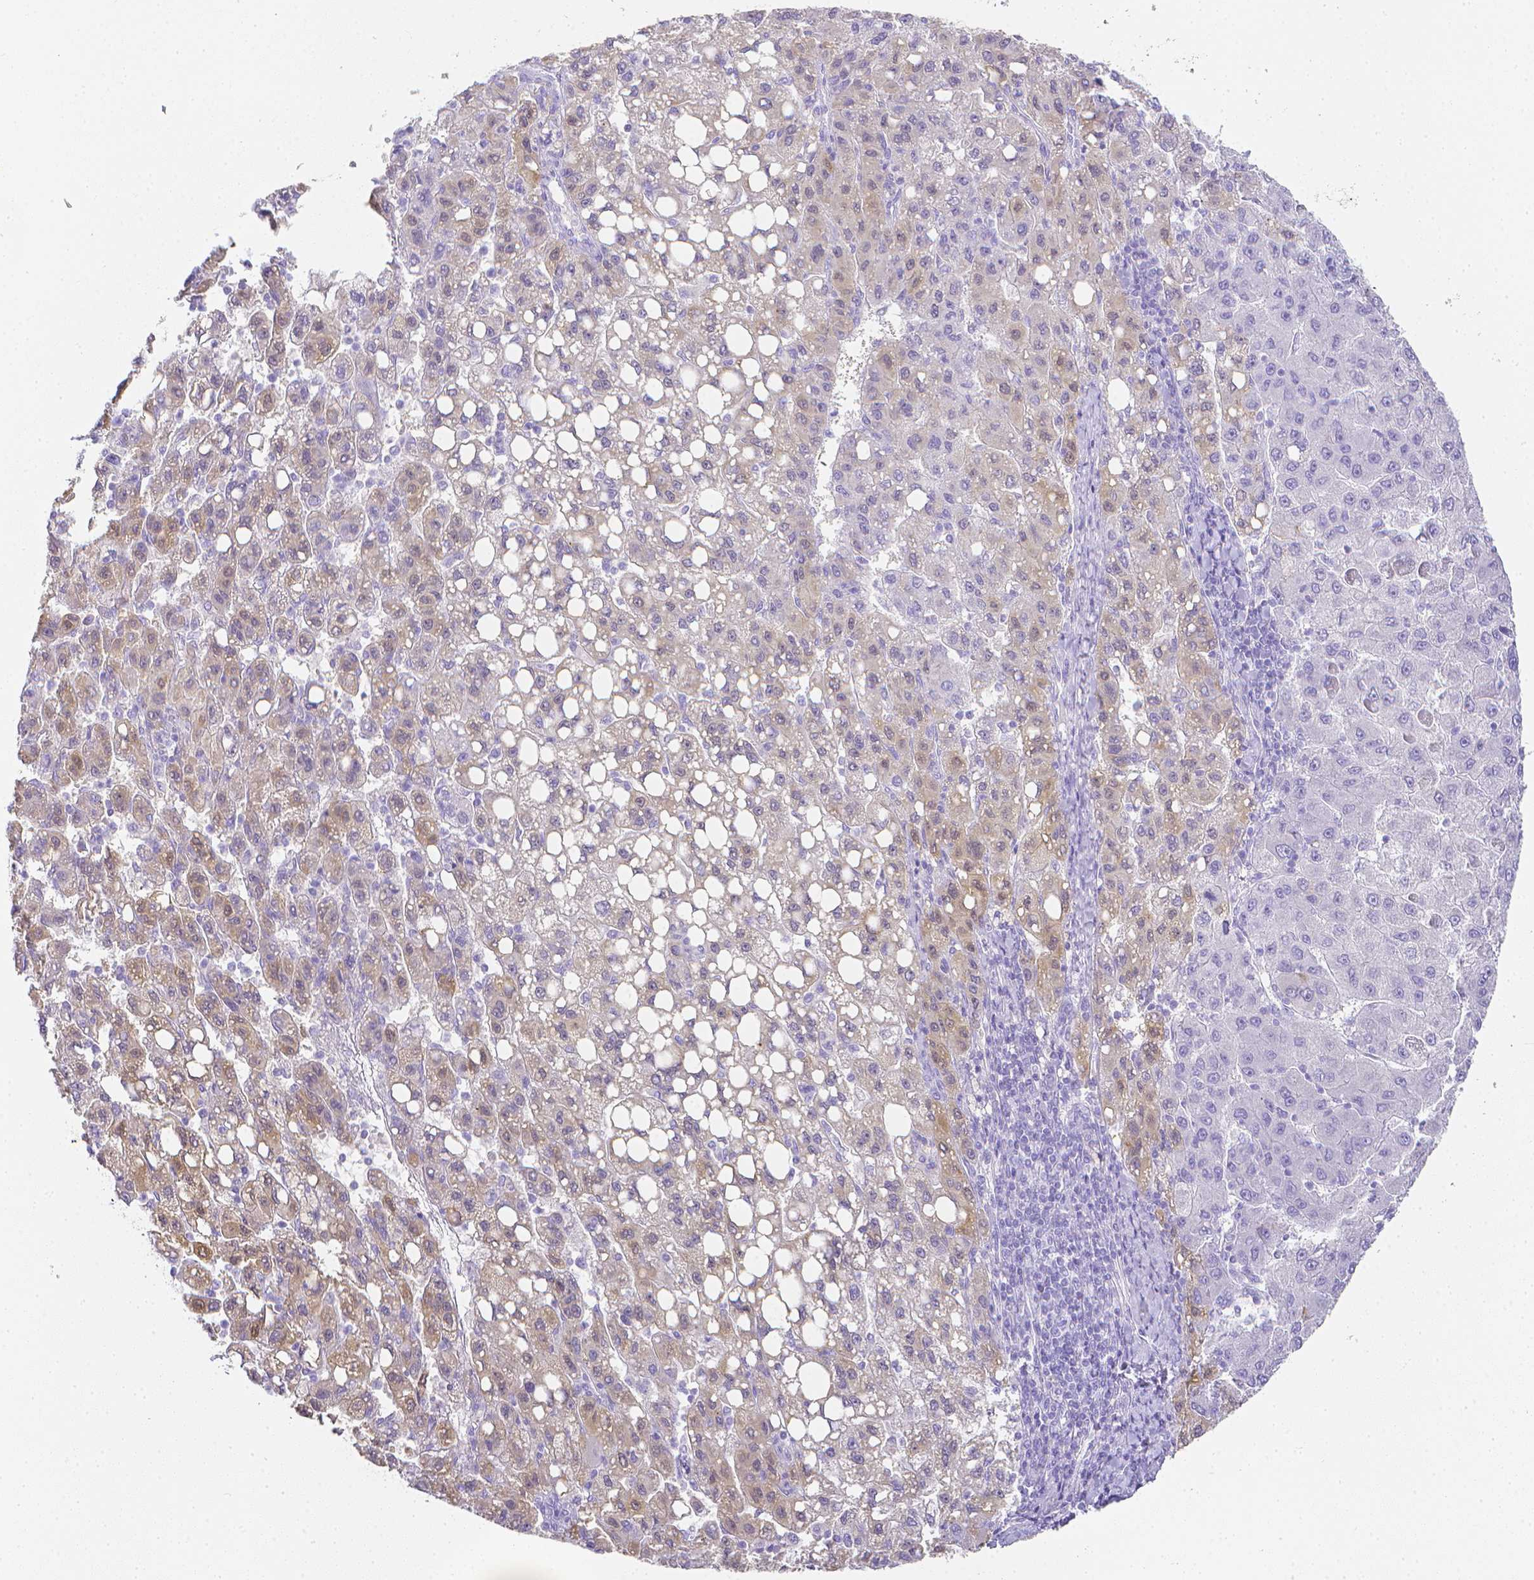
{"staining": {"intensity": "weak", "quantity": "<25%", "location": "cytoplasmic/membranous"}, "tissue": "liver cancer", "cell_type": "Tumor cells", "image_type": "cancer", "snomed": [{"axis": "morphology", "description": "Carcinoma, Hepatocellular, NOS"}, {"axis": "topography", "description": "Liver"}], "caption": "Image shows no significant protein staining in tumor cells of hepatocellular carcinoma (liver).", "gene": "LGALS4", "patient": {"sex": "female", "age": 82}}